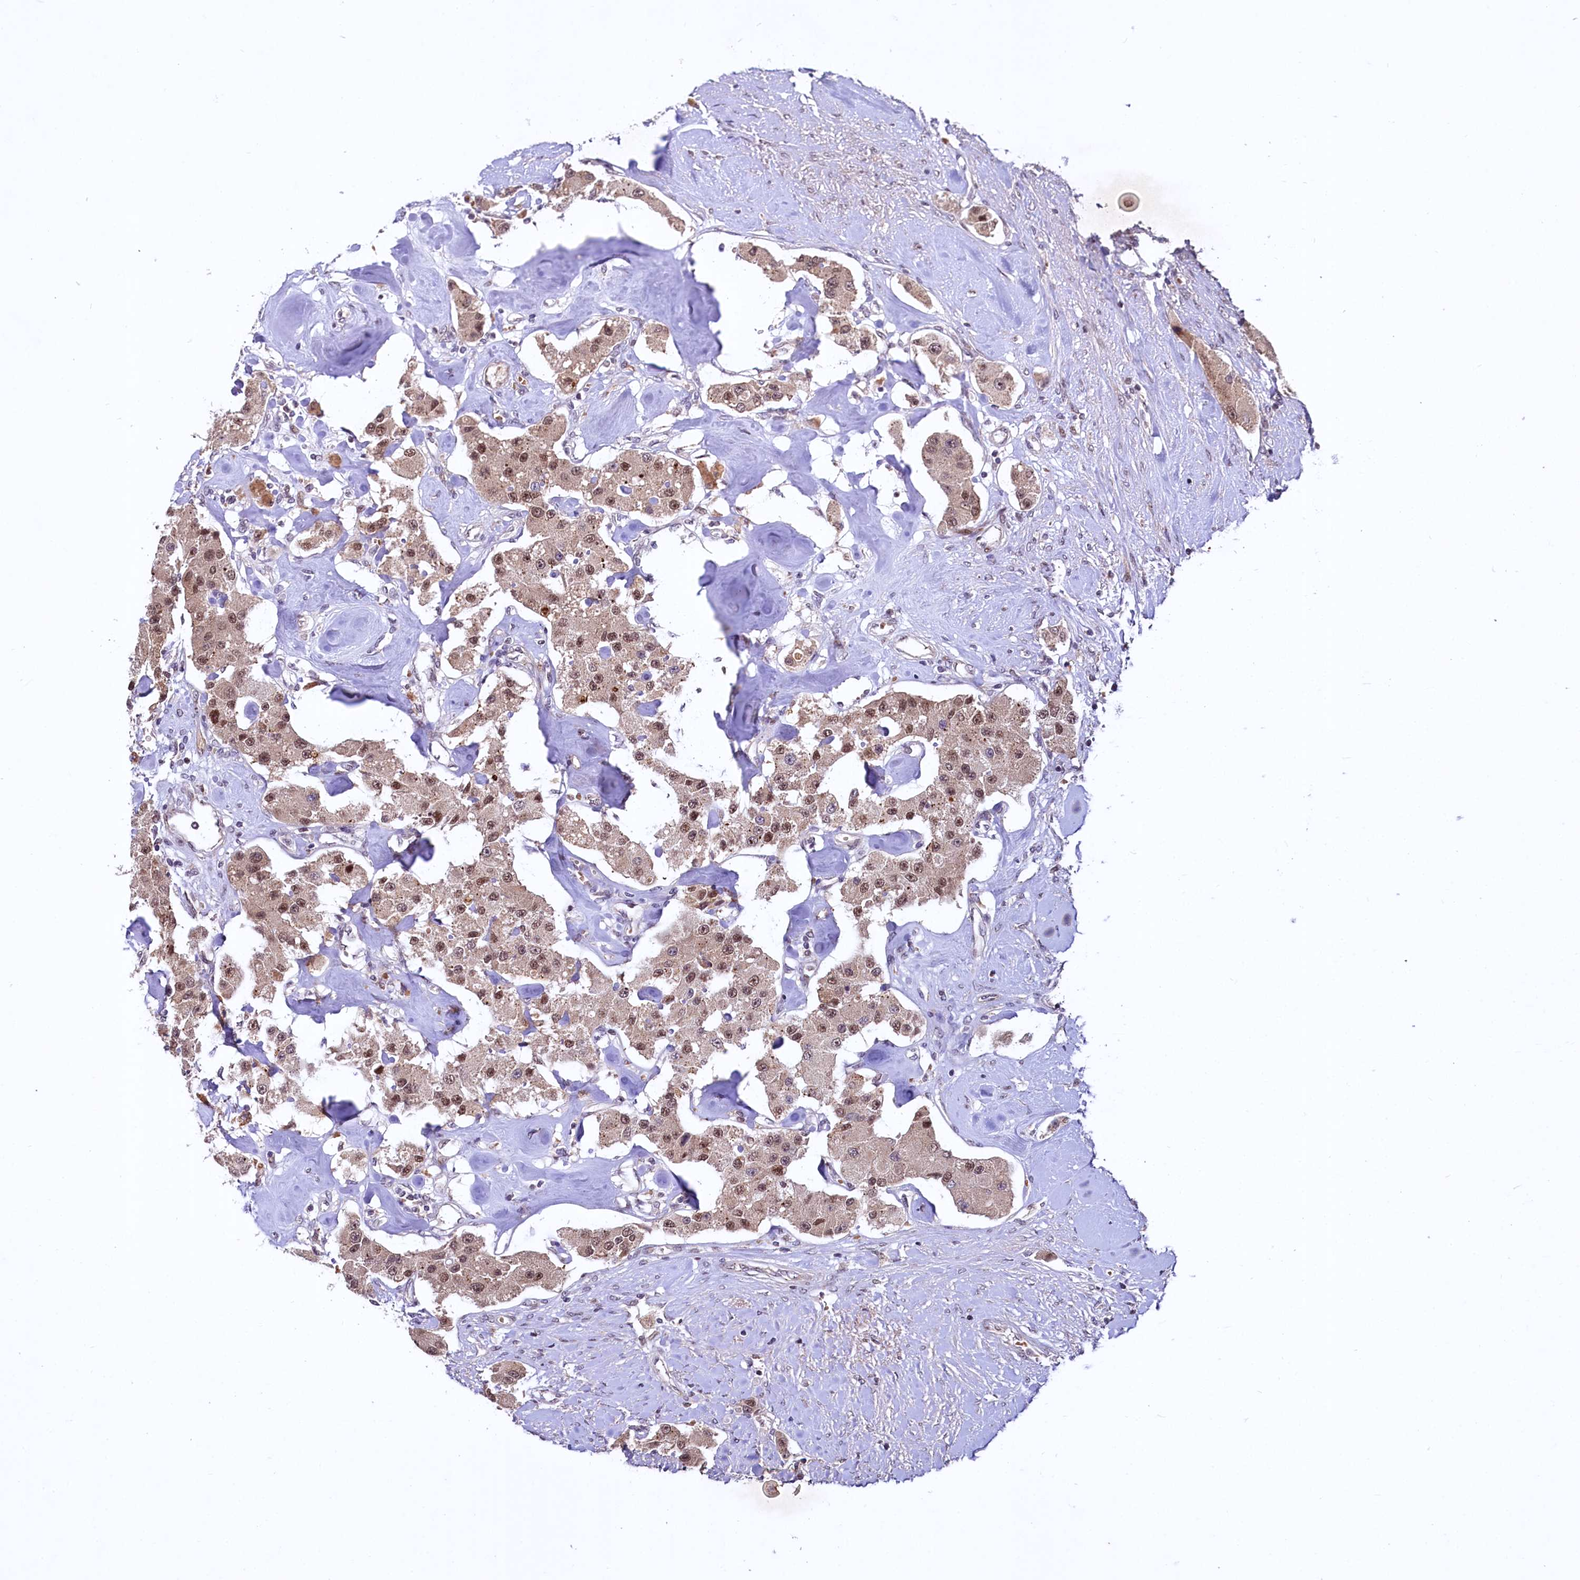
{"staining": {"intensity": "moderate", "quantity": ">75%", "location": "nuclear"}, "tissue": "carcinoid", "cell_type": "Tumor cells", "image_type": "cancer", "snomed": [{"axis": "morphology", "description": "Carcinoid, malignant, NOS"}, {"axis": "topography", "description": "Pancreas"}], "caption": "Brown immunohistochemical staining in human carcinoid (malignant) reveals moderate nuclear staining in approximately >75% of tumor cells.", "gene": "N4BP2L1", "patient": {"sex": "male", "age": 41}}